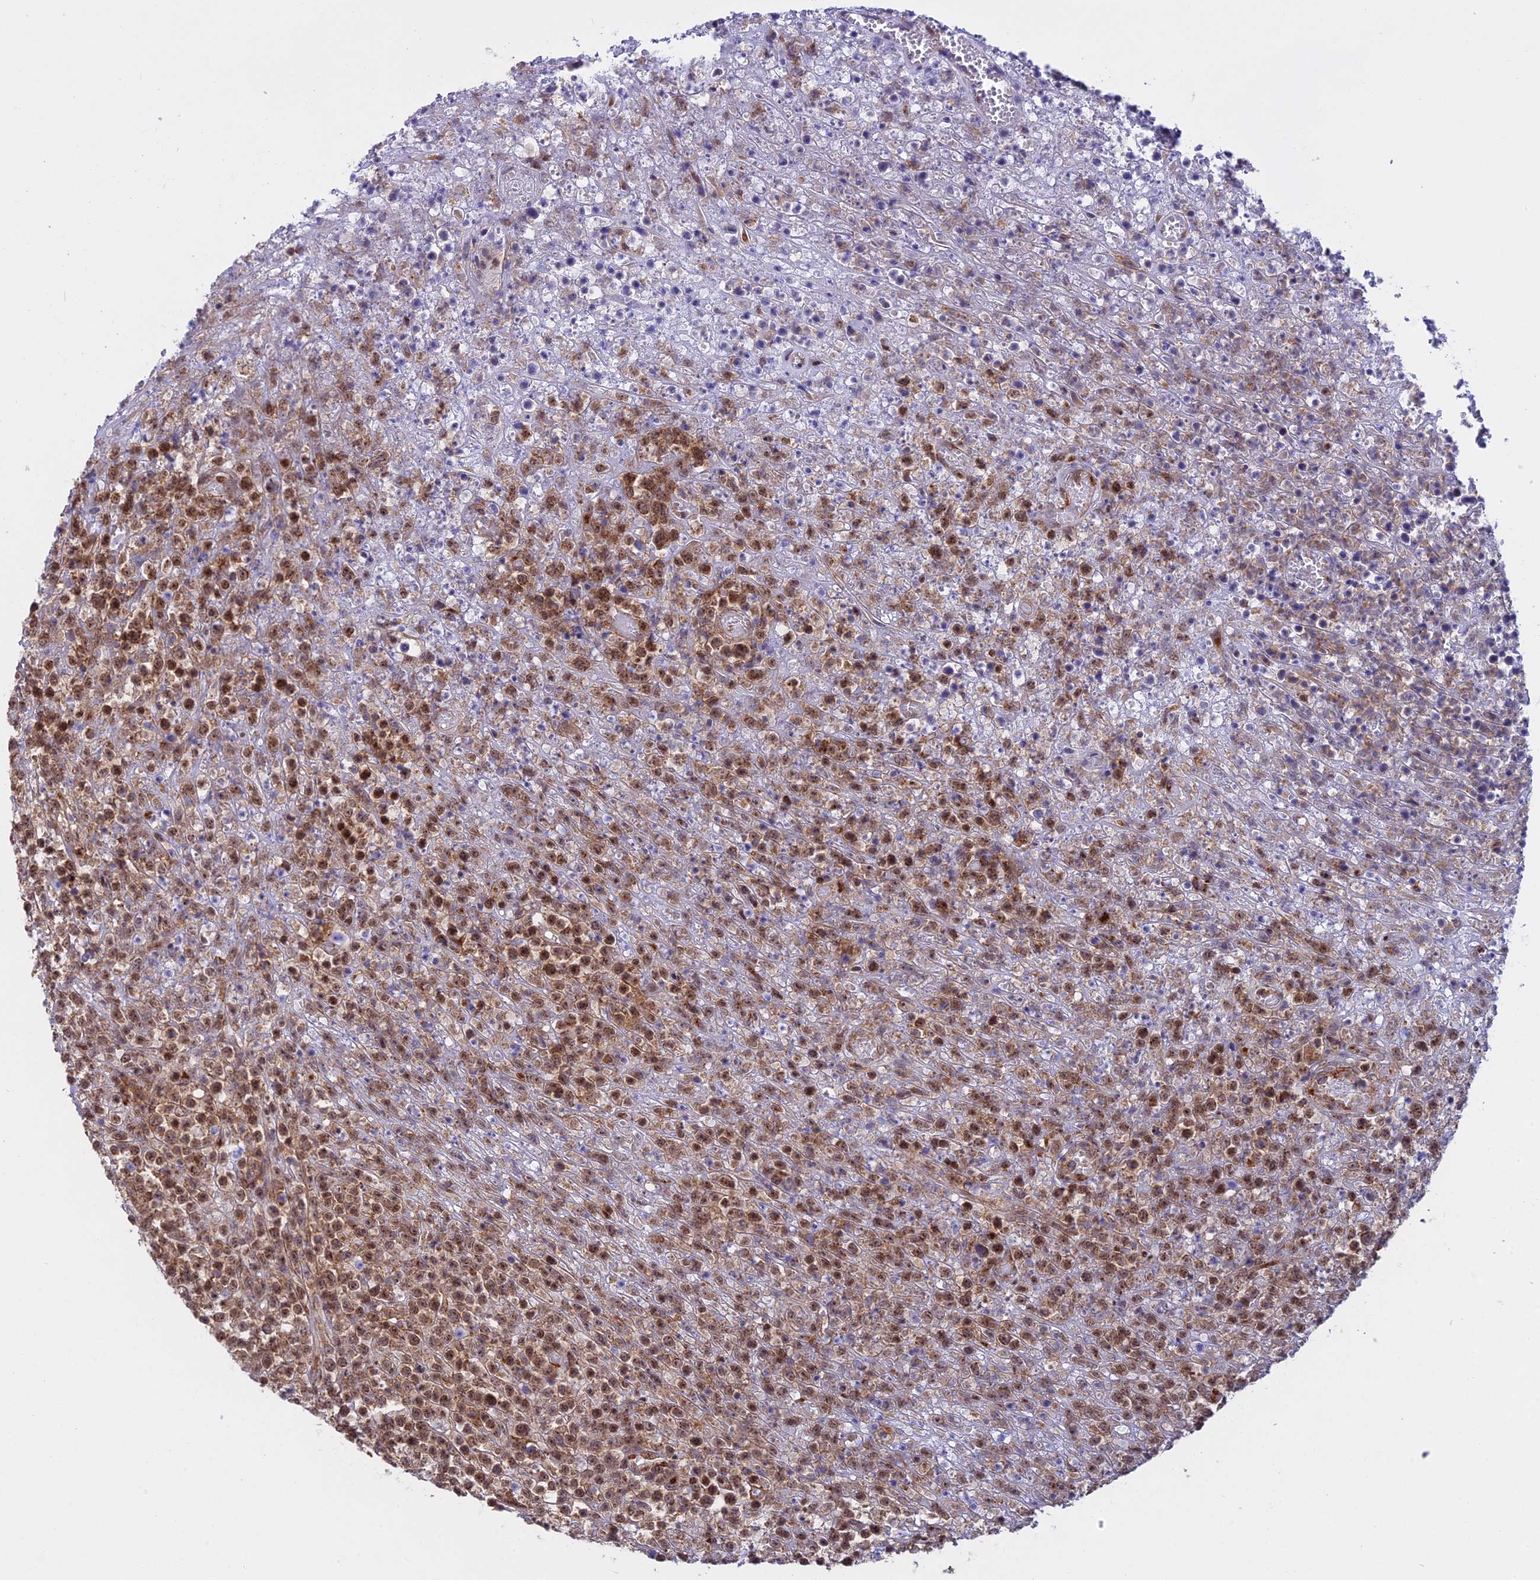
{"staining": {"intensity": "moderate", "quantity": ">75%", "location": "cytoplasmic/membranous,nuclear"}, "tissue": "lymphoma", "cell_type": "Tumor cells", "image_type": "cancer", "snomed": [{"axis": "morphology", "description": "Malignant lymphoma, non-Hodgkin's type, High grade"}, {"axis": "topography", "description": "Colon"}], "caption": "This is a histology image of immunohistochemistry staining of malignant lymphoma, non-Hodgkin's type (high-grade), which shows moderate positivity in the cytoplasmic/membranous and nuclear of tumor cells.", "gene": "CLINT1", "patient": {"sex": "female", "age": 53}}